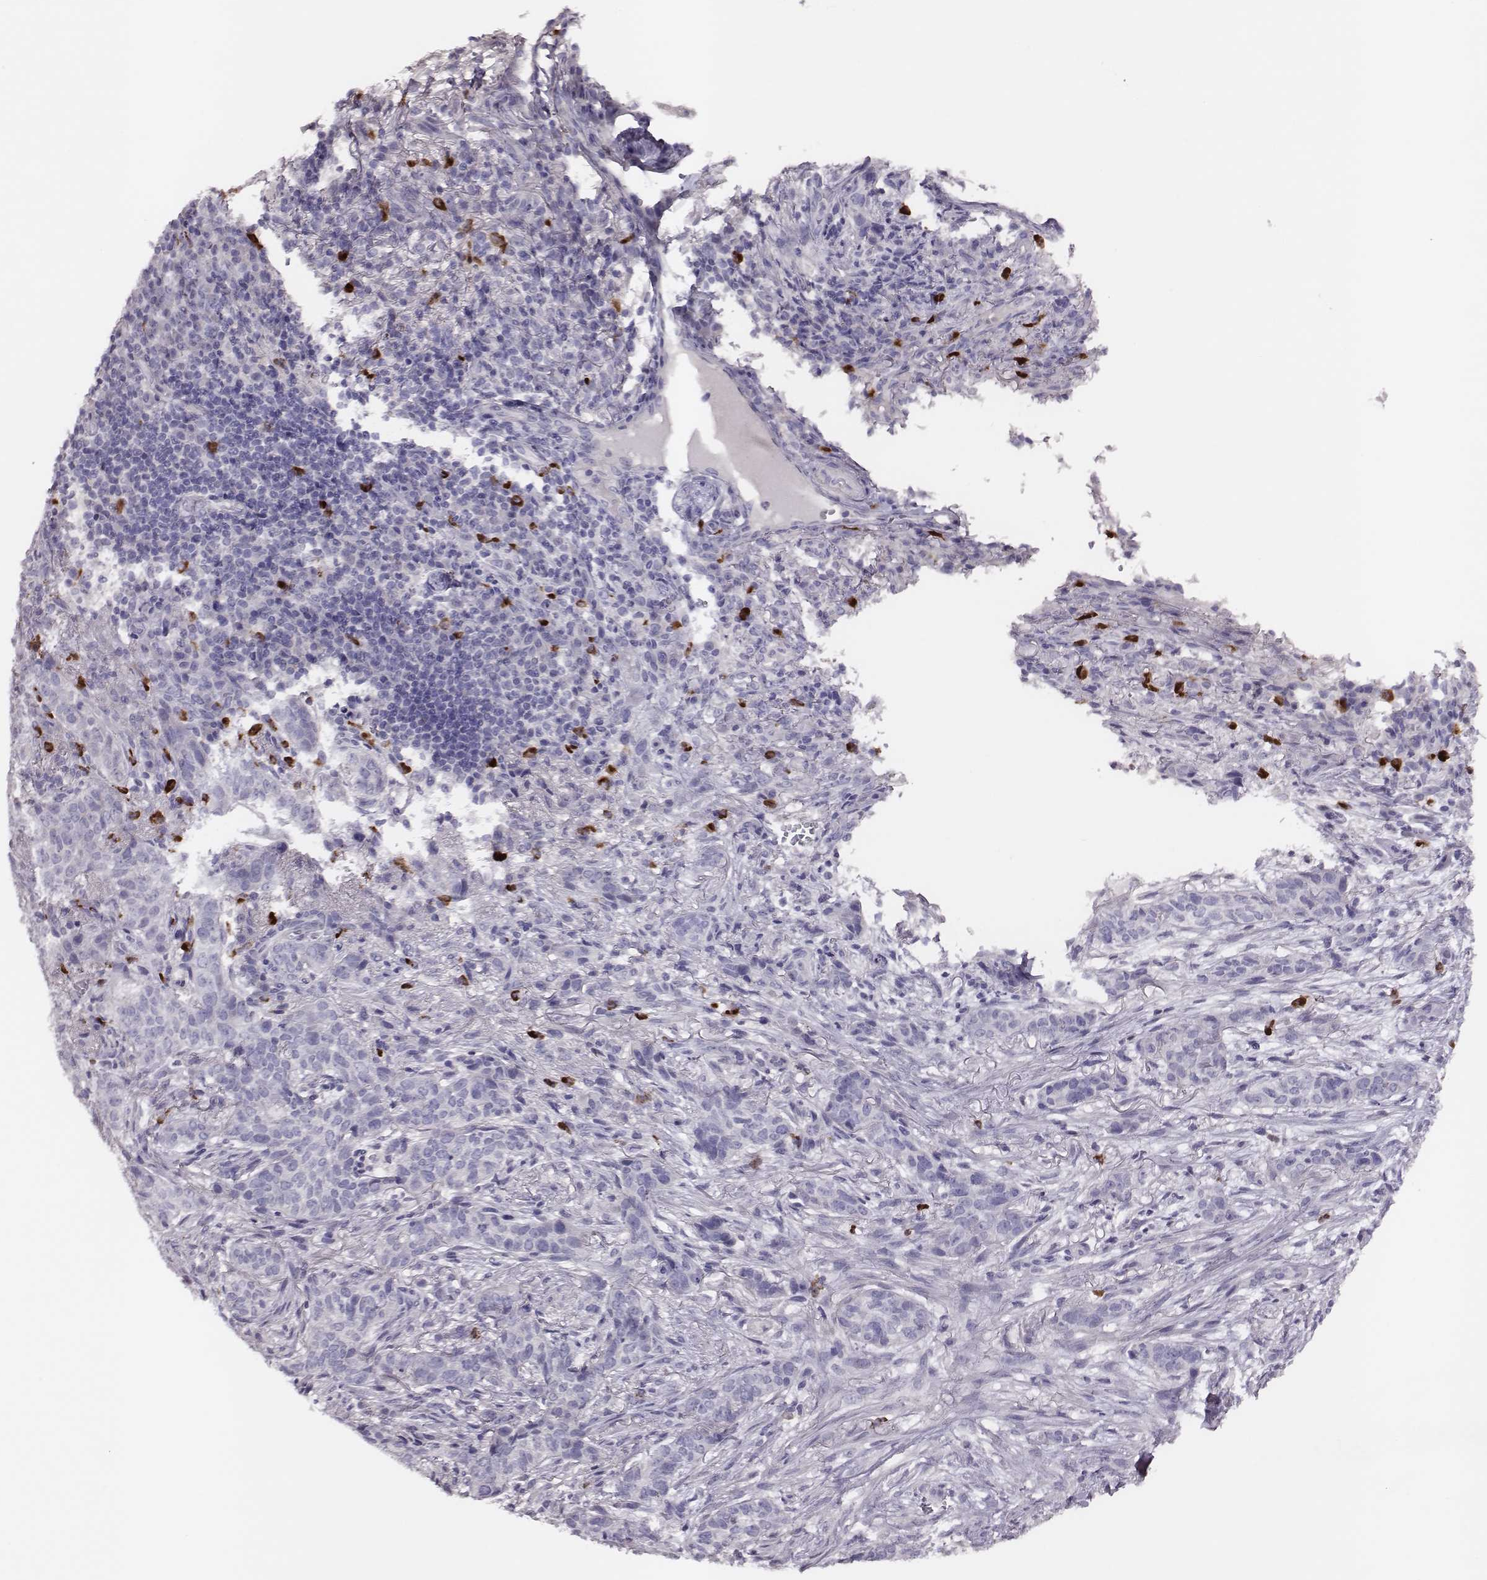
{"staining": {"intensity": "negative", "quantity": "none", "location": "none"}, "tissue": "skin cancer", "cell_type": "Tumor cells", "image_type": "cancer", "snomed": [{"axis": "morphology", "description": "Basal cell carcinoma"}, {"axis": "topography", "description": "Skin"}], "caption": "High power microscopy micrograph of an immunohistochemistry photomicrograph of skin cancer (basal cell carcinoma), revealing no significant positivity in tumor cells.", "gene": "P2RY10", "patient": {"sex": "female", "age": 69}}